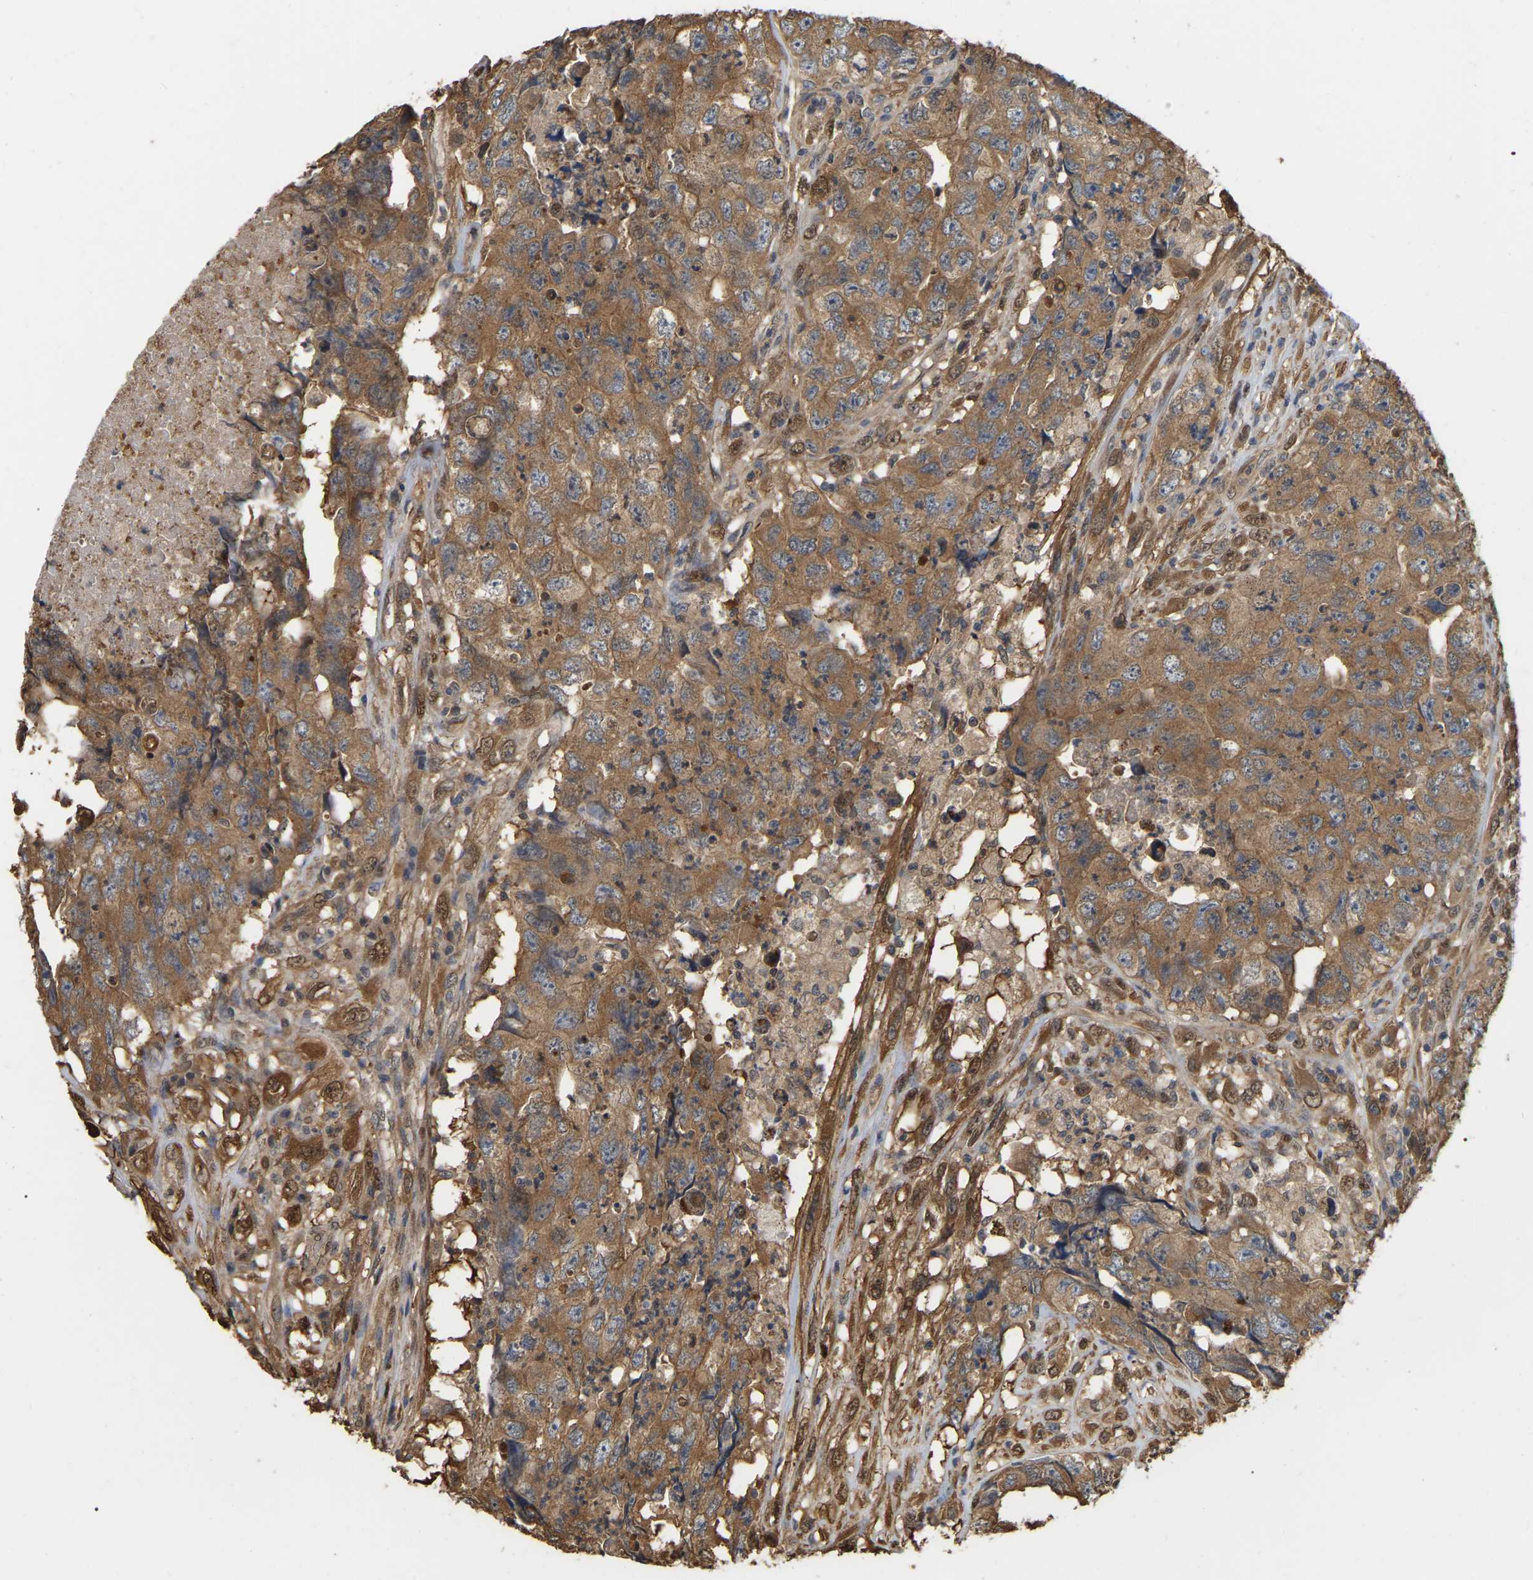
{"staining": {"intensity": "moderate", "quantity": ">75%", "location": "cytoplasmic/membranous"}, "tissue": "testis cancer", "cell_type": "Tumor cells", "image_type": "cancer", "snomed": [{"axis": "morphology", "description": "Carcinoma, Embryonal, NOS"}, {"axis": "topography", "description": "Testis"}], "caption": "The histopathology image shows immunohistochemical staining of testis cancer (embryonal carcinoma). There is moderate cytoplasmic/membranous staining is present in about >75% of tumor cells. Nuclei are stained in blue.", "gene": "FAM219A", "patient": {"sex": "male", "age": 32}}